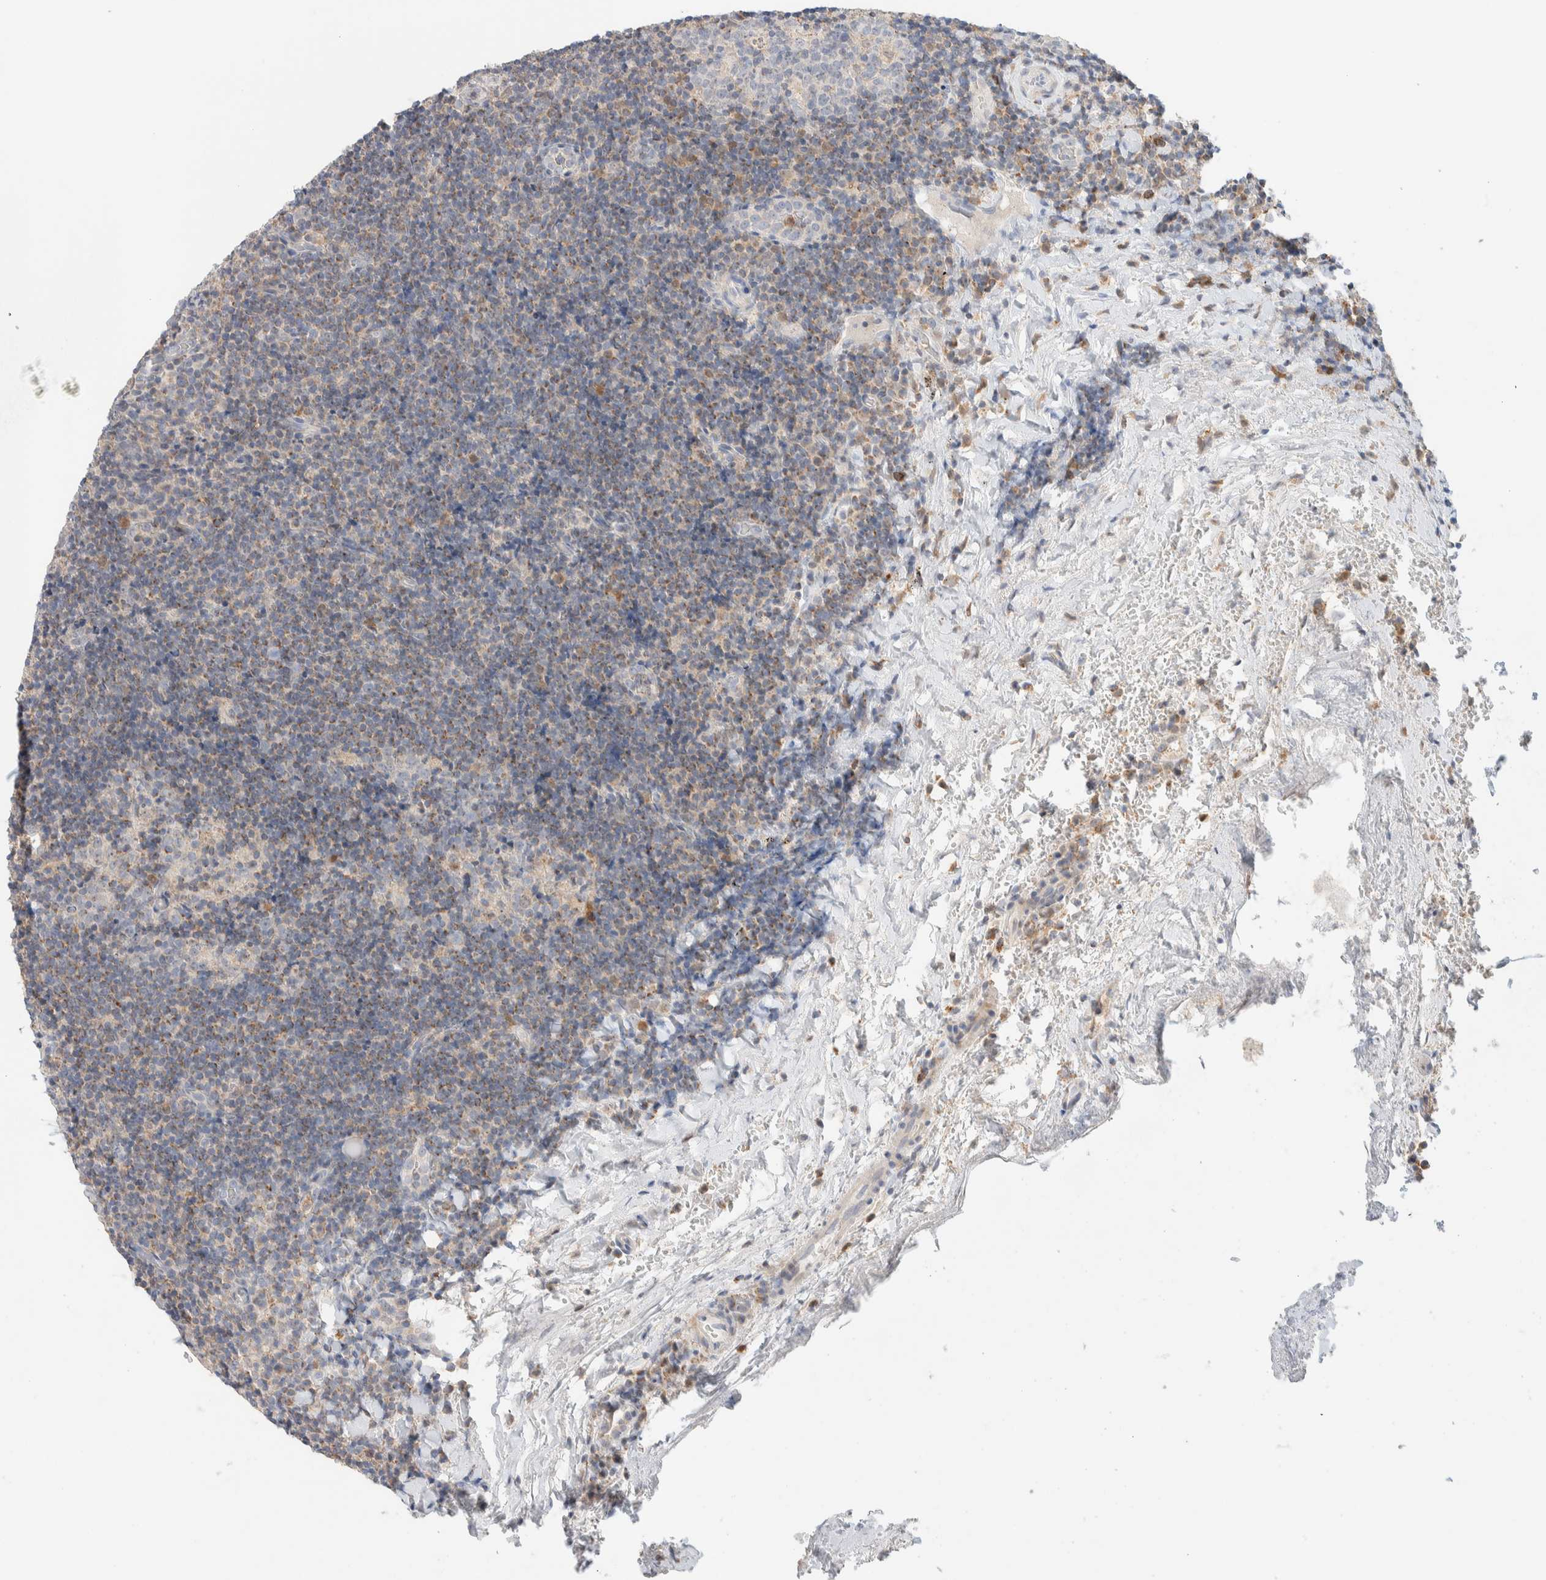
{"staining": {"intensity": "weak", "quantity": "<25%", "location": "cytoplasmic/membranous"}, "tissue": "lymphoma", "cell_type": "Tumor cells", "image_type": "cancer", "snomed": [{"axis": "morphology", "description": "Malignant lymphoma, non-Hodgkin's type, High grade"}, {"axis": "topography", "description": "Tonsil"}], "caption": "Immunohistochemistry (IHC) micrograph of neoplastic tissue: human lymphoma stained with DAB demonstrates no significant protein staining in tumor cells. The staining was performed using DAB (3,3'-diaminobenzidine) to visualize the protein expression in brown, while the nuclei were stained in blue with hematoxylin (Magnification: 20x).", "gene": "HDHD3", "patient": {"sex": "female", "age": 36}}